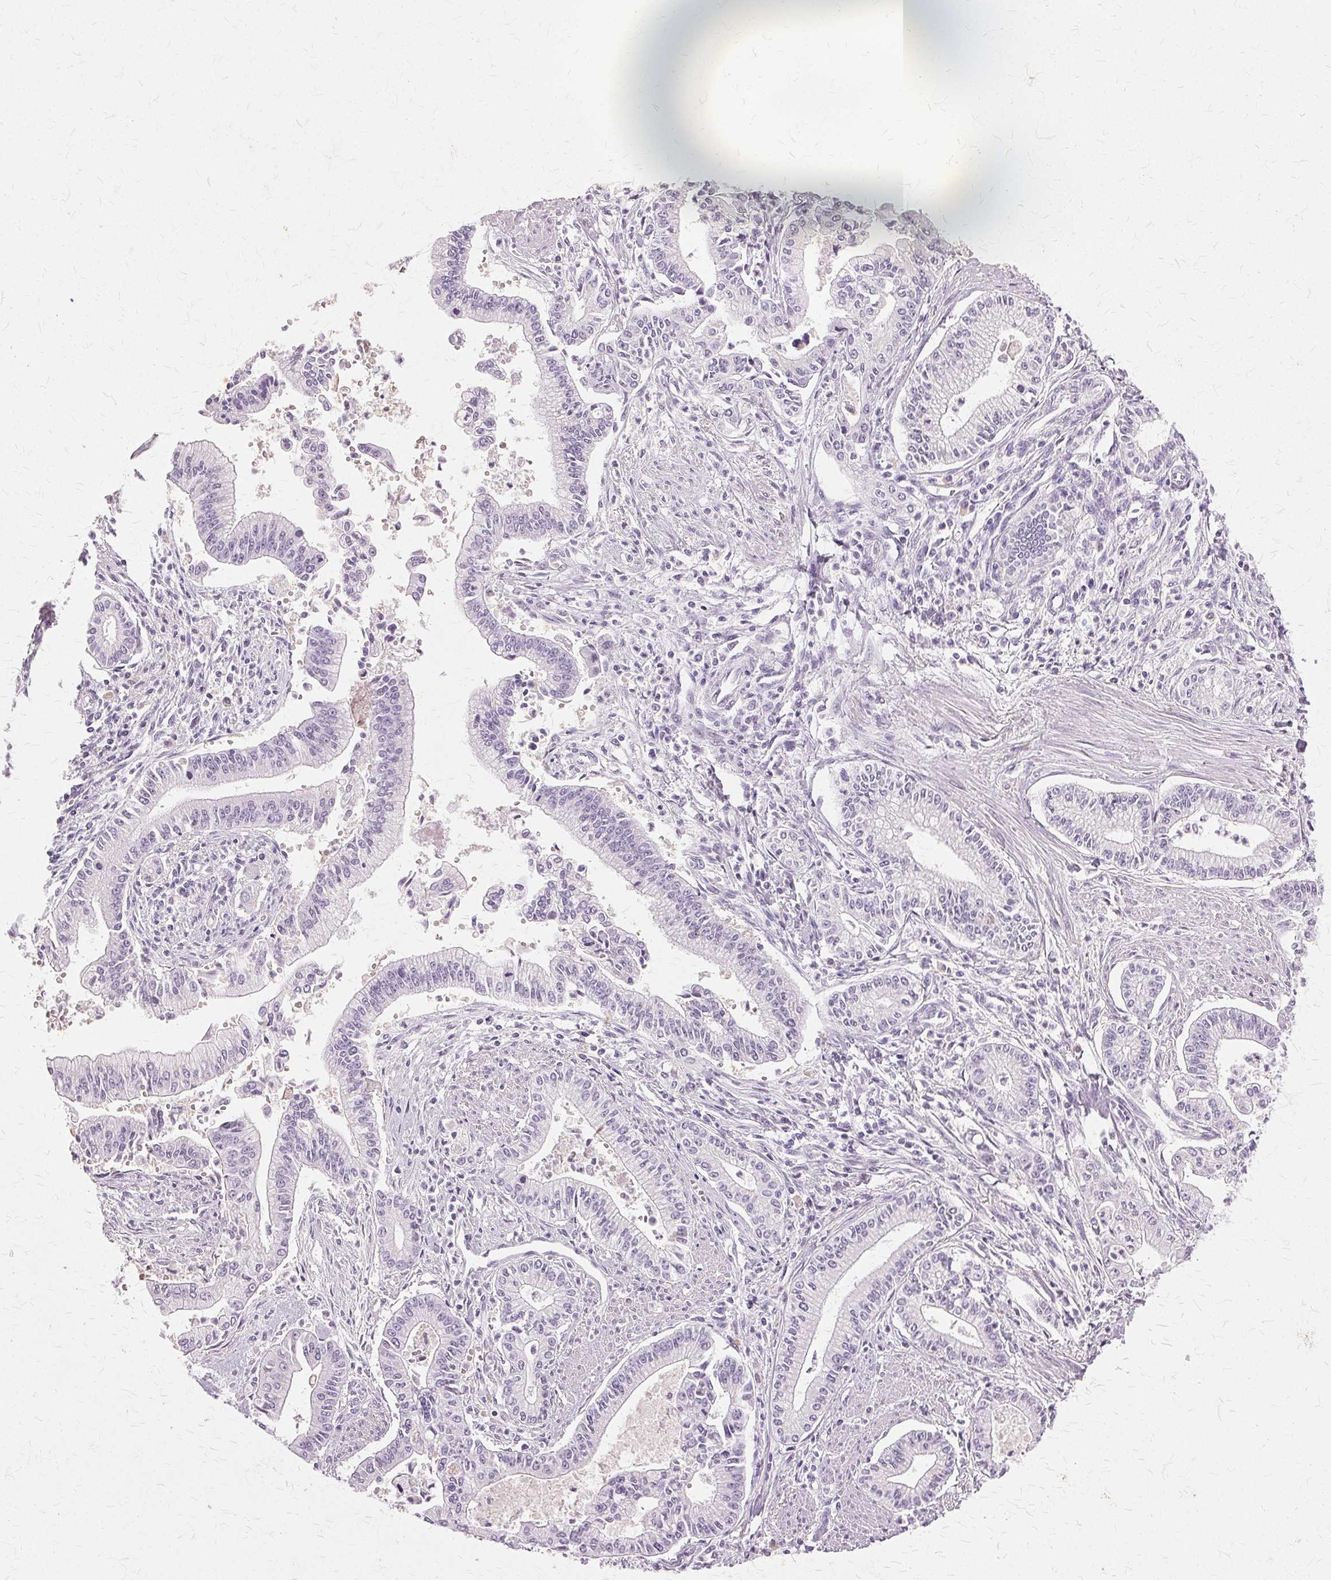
{"staining": {"intensity": "negative", "quantity": "none", "location": "none"}, "tissue": "pancreatic cancer", "cell_type": "Tumor cells", "image_type": "cancer", "snomed": [{"axis": "morphology", "description": "Adenocarcinoma, NOS"}, {"axis": "topography", "description": "Pancreas"}], "caption": "Human pancreatic adenocarcinoma stained for a protein using immunohistochemistry exhibits no staining in tumor cells.", "gene": "SLC45A3", "patient": {"sex": "female", "age": 65}}